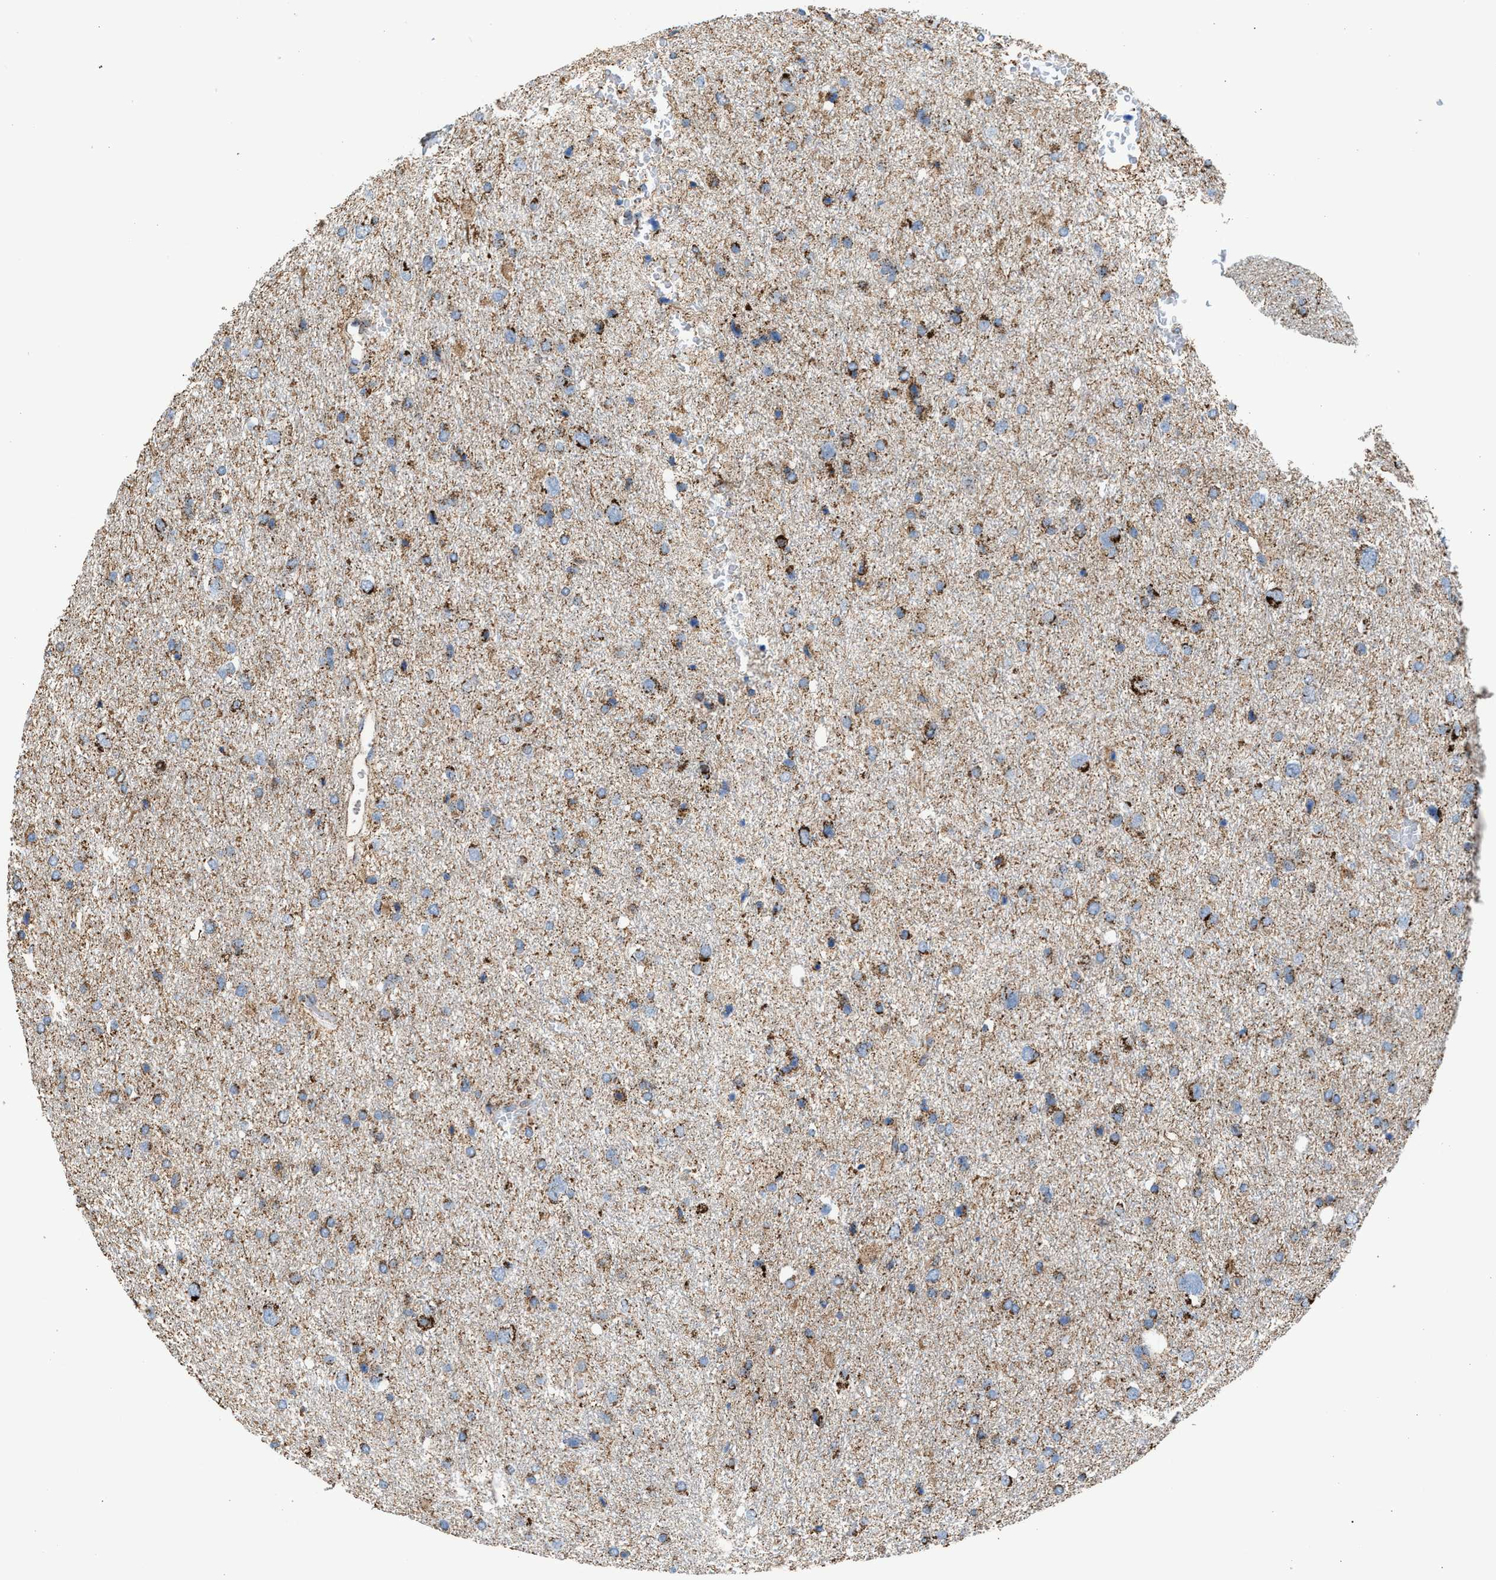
{"staining": {"intensity": "moderate", "quantity": ">75%", "location": "cytoplasmic/membranous"}, "tissue": "glioma", "cell_type": "Tumor cells", "image_type": "cancer", "snomed": [{"axis": "morphology", "description": "Glioma, malignant, Low grade"}, {"axis": "topography", "description": "Brain"}], "caption": "Immunohistochemical staining of human malignant low-grade glioma exhibits moderate cytoplasmic/membranous protein staining in approximately >75% of tumor cells.", "gene": "PMPCA", "patient": {"sex": "female", "age": 37}}